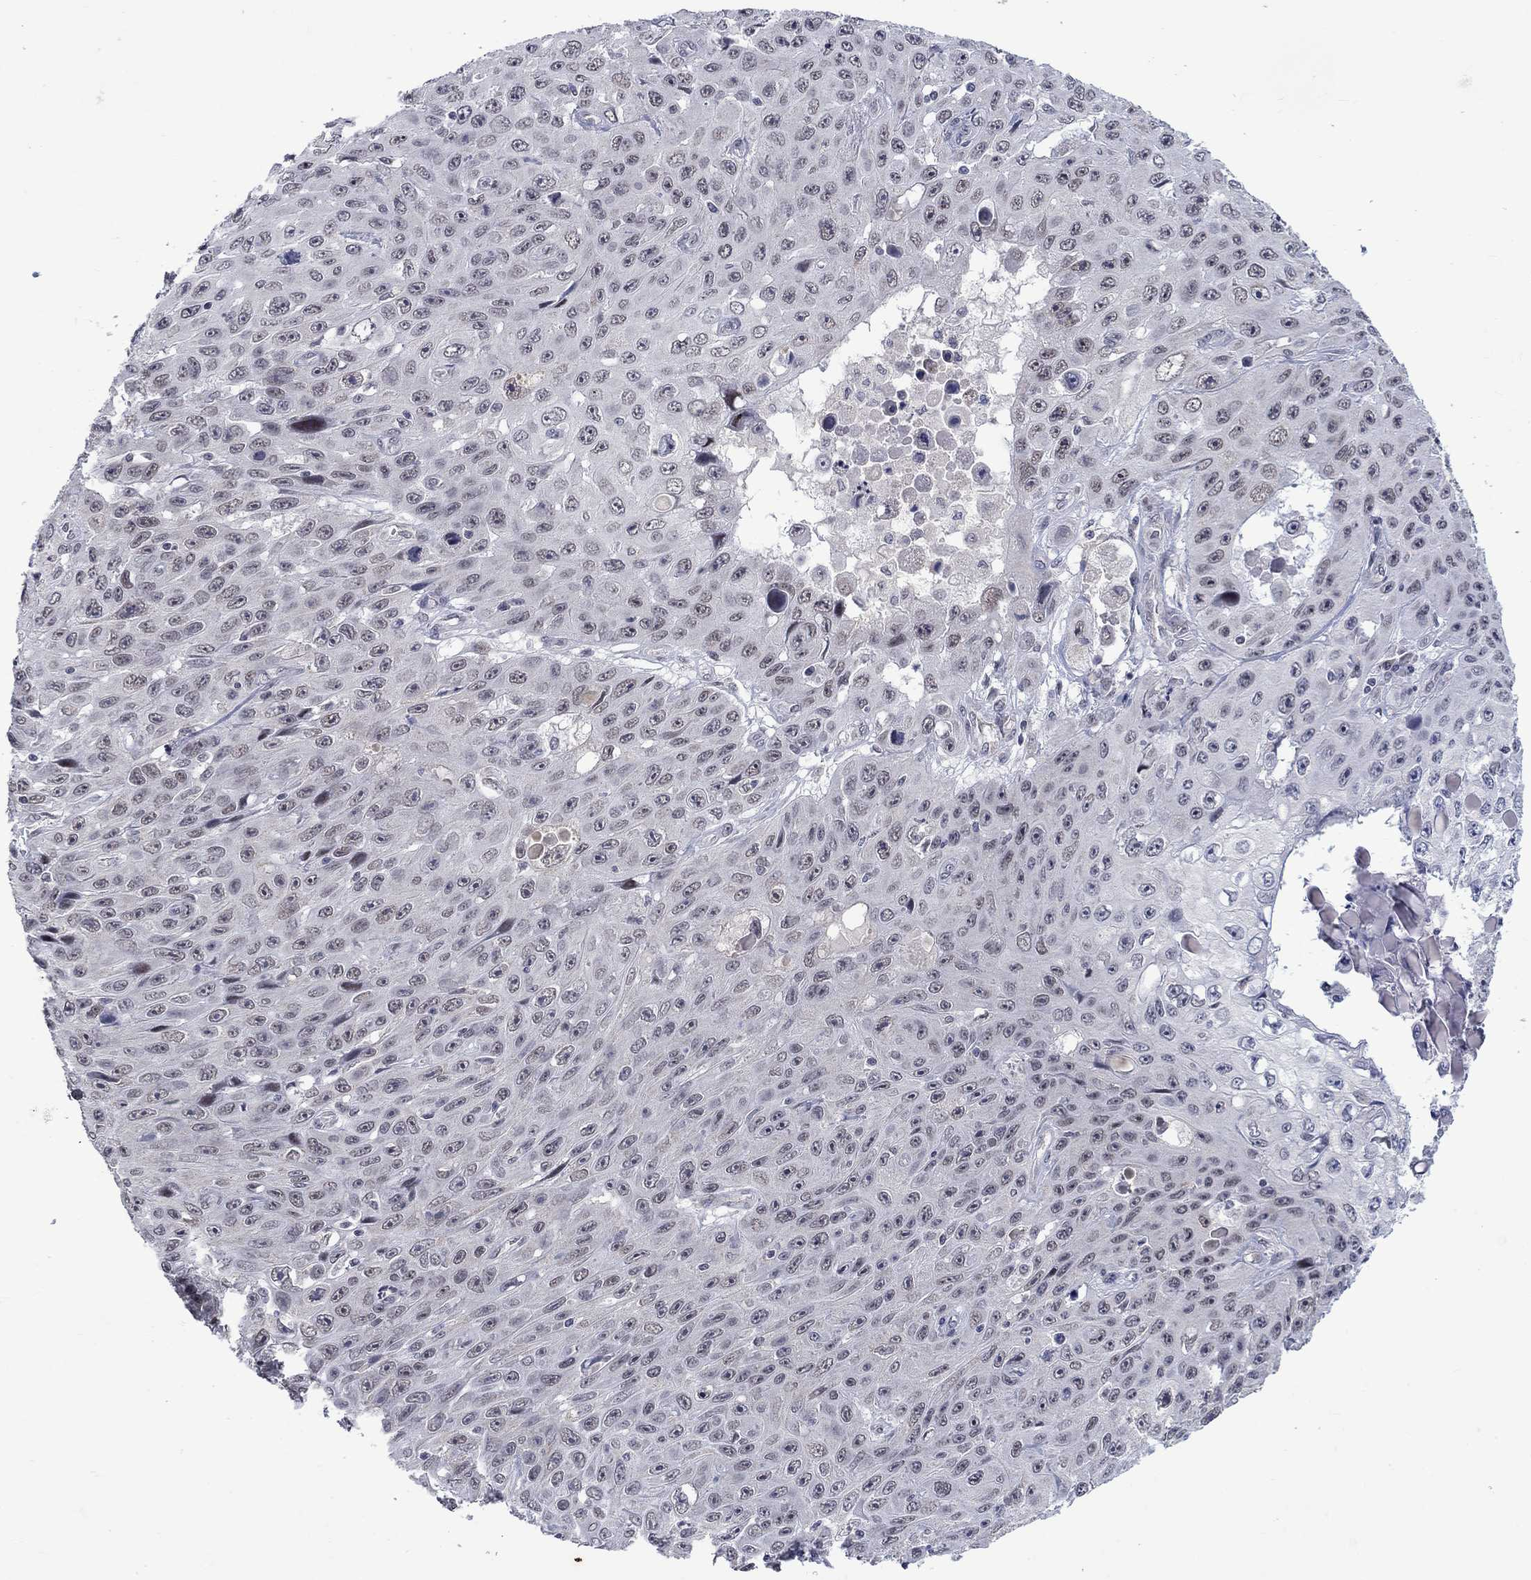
{"staining": {"intensity": "negative", "quantity": "none", "location": "none"}, "tissue": "skin cancer", "cell_type": "Tumor cells", "image_type": "cancer", "snomed": [{"axis": "morphology", "description": "Squamous cell carcinoma, NOS"}, {"axis": "topography", "description": "Skin"}], "caption": "The photomicrograph displays no significant staining in tumor cells of skin cancer (squamous cell carcinoma).", "gene": "KCNJ16", "patient": {"sex": "male", "age": 82}}